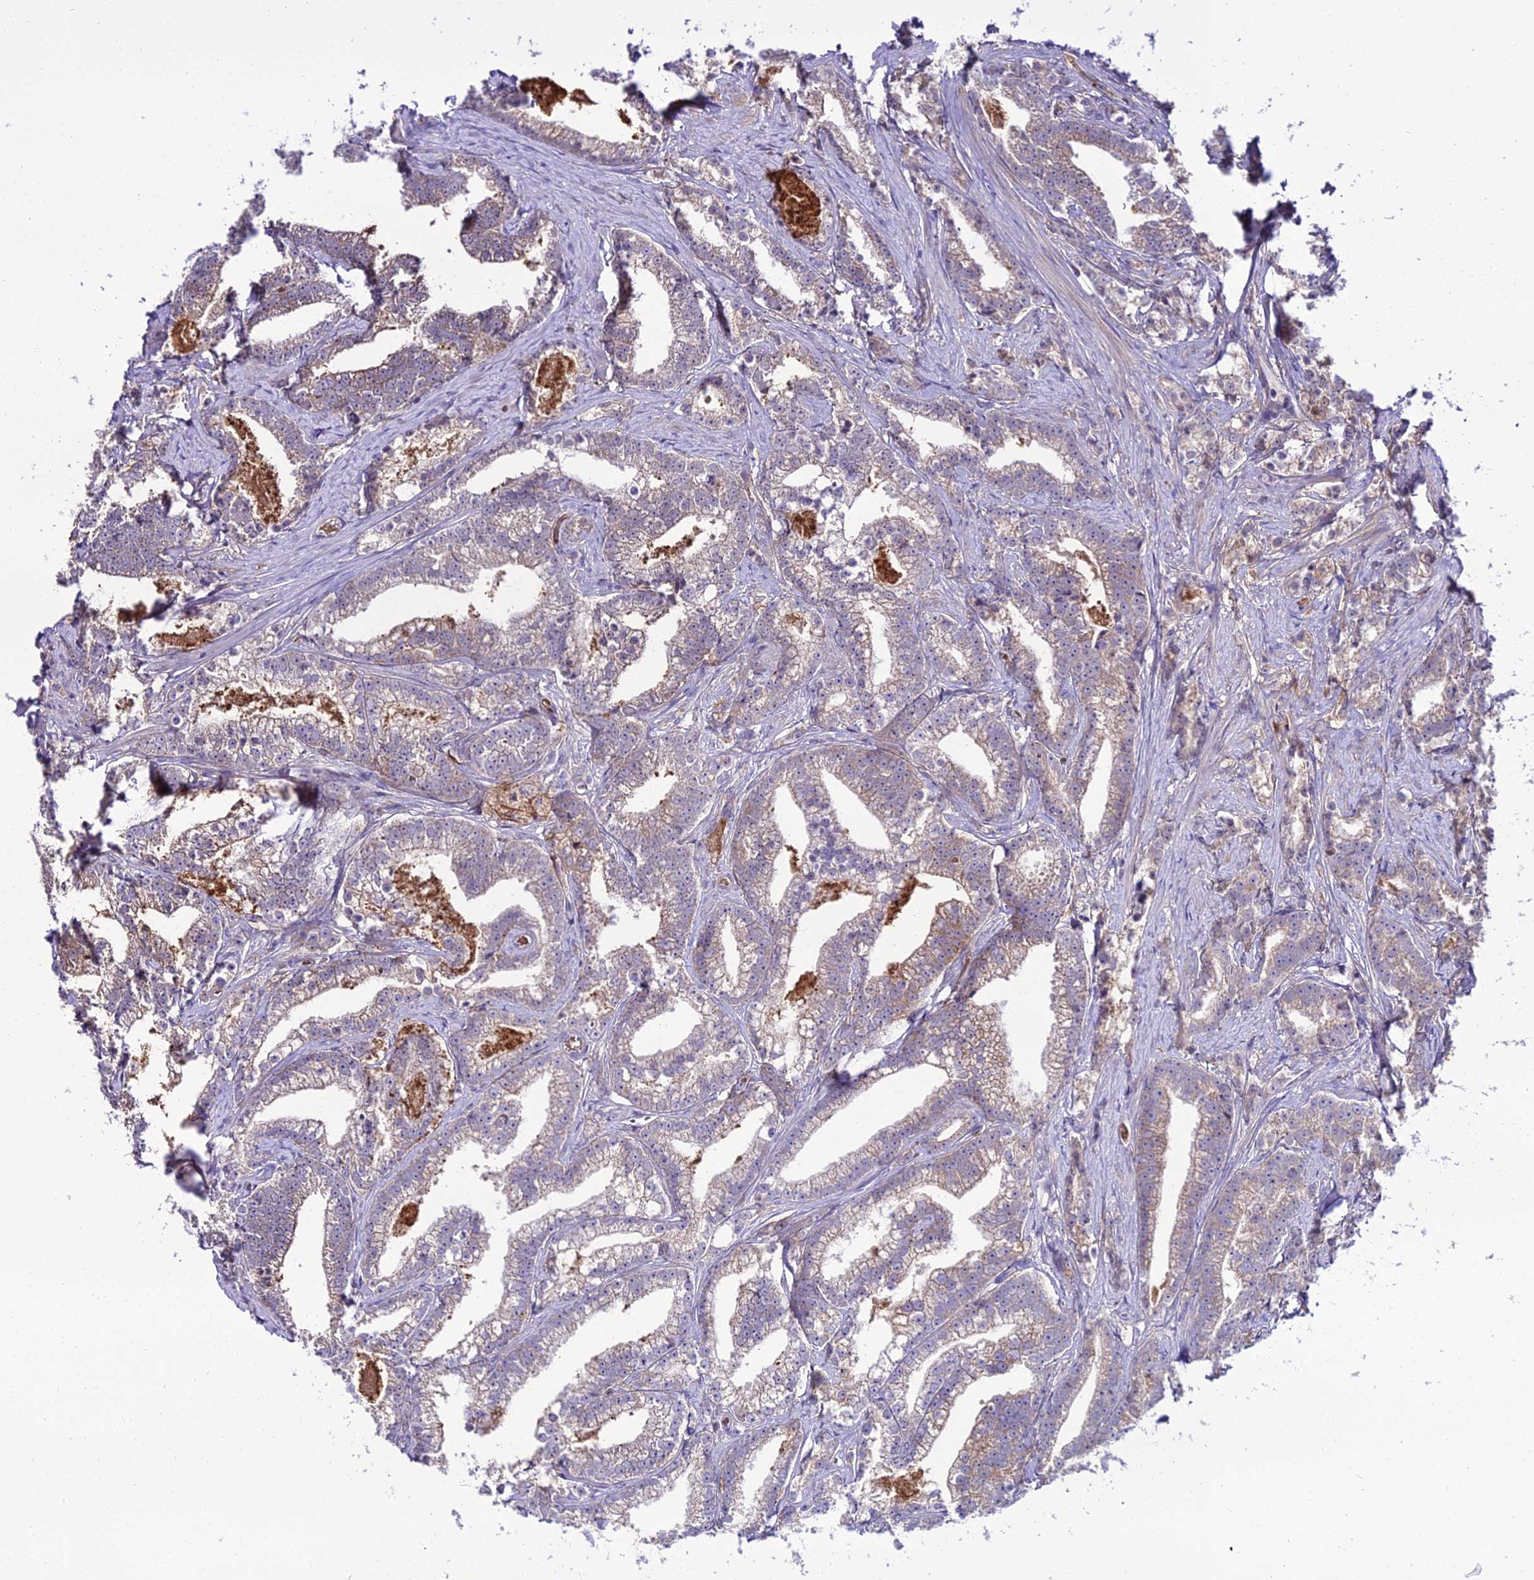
{"staining": {"intensity": "weak", "quantity": "25%-75%", "location": "cytoplasmic/membranous"}, "tissue": "prostate cancer", "cell_type": "Tumor cells", "image_type": "cancer", "snomed": [{"axis": "morphology", "description": "Adenocarcinoma, High grade"}, {"axis": "topography", "description": "Prostate and seminal vesicle, NOS"}], "caption": "Immunohistochemical staining of prostate cancer (high-grade adenocarcinoma) exhibits low levels of weak cytoplasmic/membranous positivity in approximately 25%-75% of tumor cells.", "gene": "MB21D2", "patient": {"sex": "male", "age": 67}}